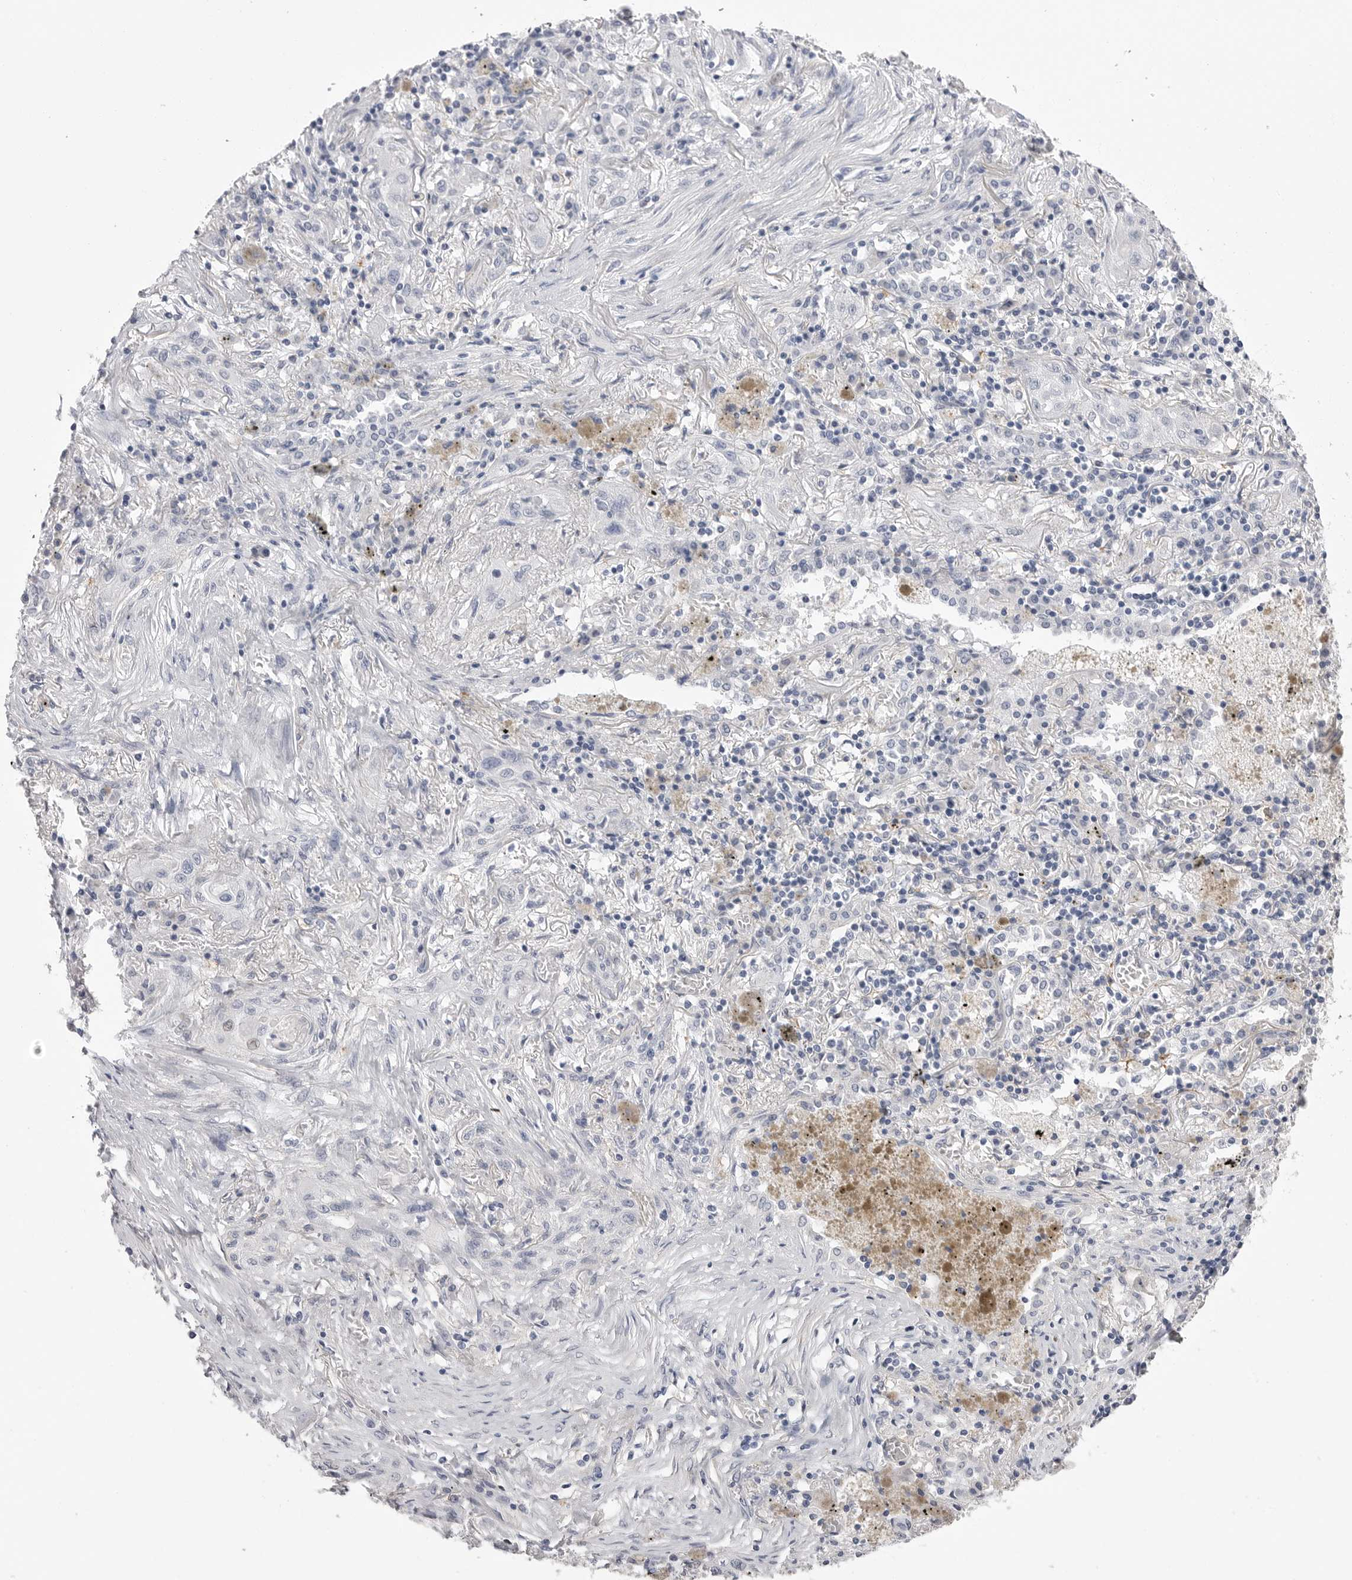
{"staining": {"intensity": "negative", "quantity": "none", "location": "none"}, "tissue": "lung cancer", "cell_type": "Tumor cells", "image_type": "cancer", "snomed": [{"axis": "morphology", "description": "Squamous cell carcinoma, NOS"}, {"axis": "topography", "description": "Lung"}], "caption": "Immunohistochemical staining of lung cancer (squamous cell carcinoma) shows no significant positivity in tumor cells.", "gene": "AKAP12", "patient": {"sex": "female", "age": 47}}